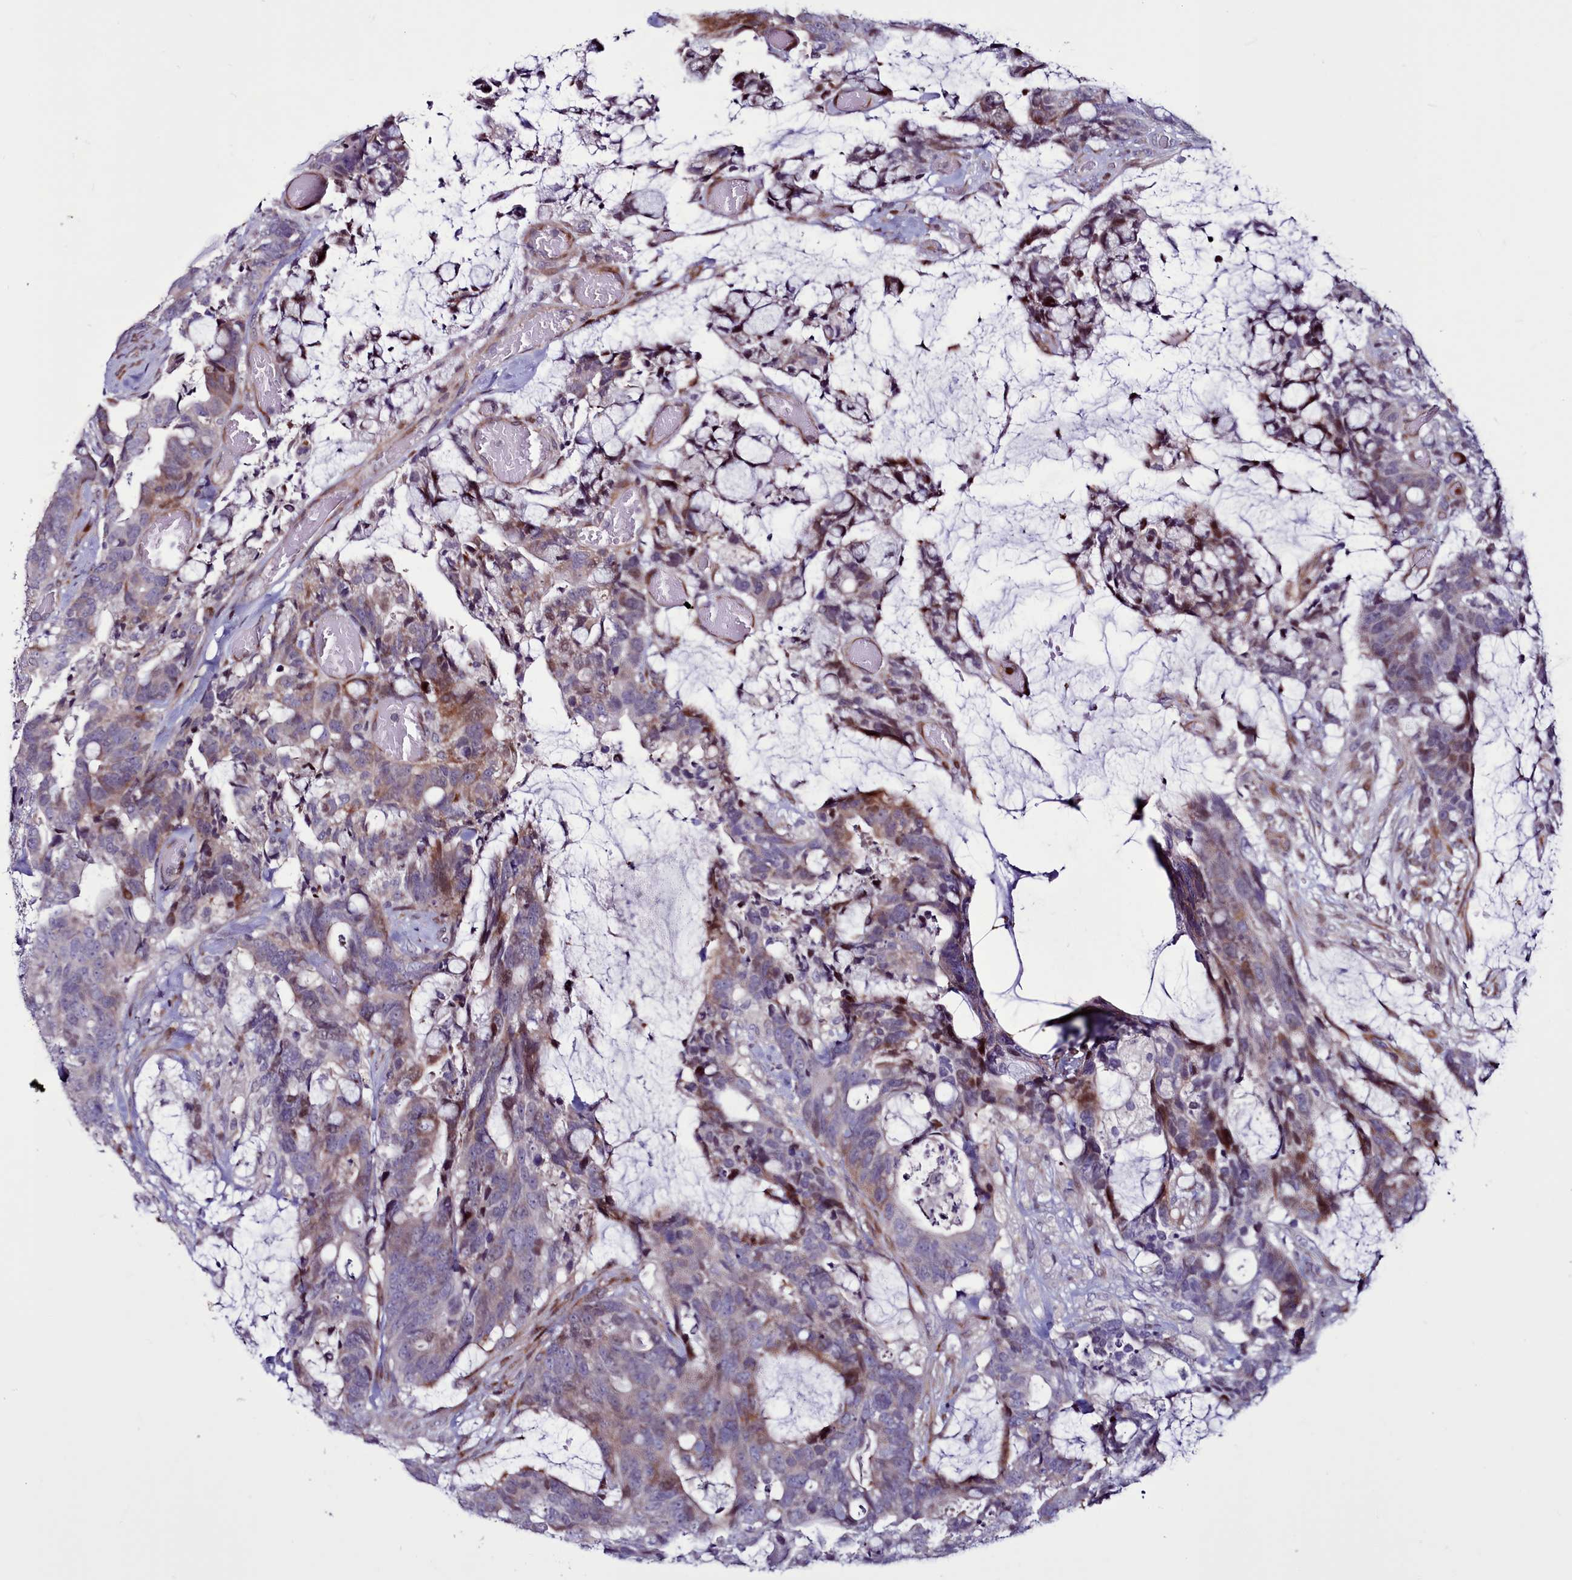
{"staining": {"intensity": "moderate", "quantity": "<25%", "location": "cytoplasmic/membranous,nuclear"}, "tissue": "colorectal cancer", "cell_type": "Tumor cells", "image_type": "cancer", "snomed": [{"axis": "morphology", "description": "Adenocarcinoma, NOS"}, {"axis": "topography", "description": "Colon"}], "caption": "Immunohistochemistry (IHC) image of colorectal cancer (adenocarcinoma) stained for a protein (brown), which demonstrates low levels of moderate cytoplasmic/membranous and nuclear expression in approximately <25% of tumor cells.", "gene": "WBP11", "patient": {"sex": "female", "age": 82}}